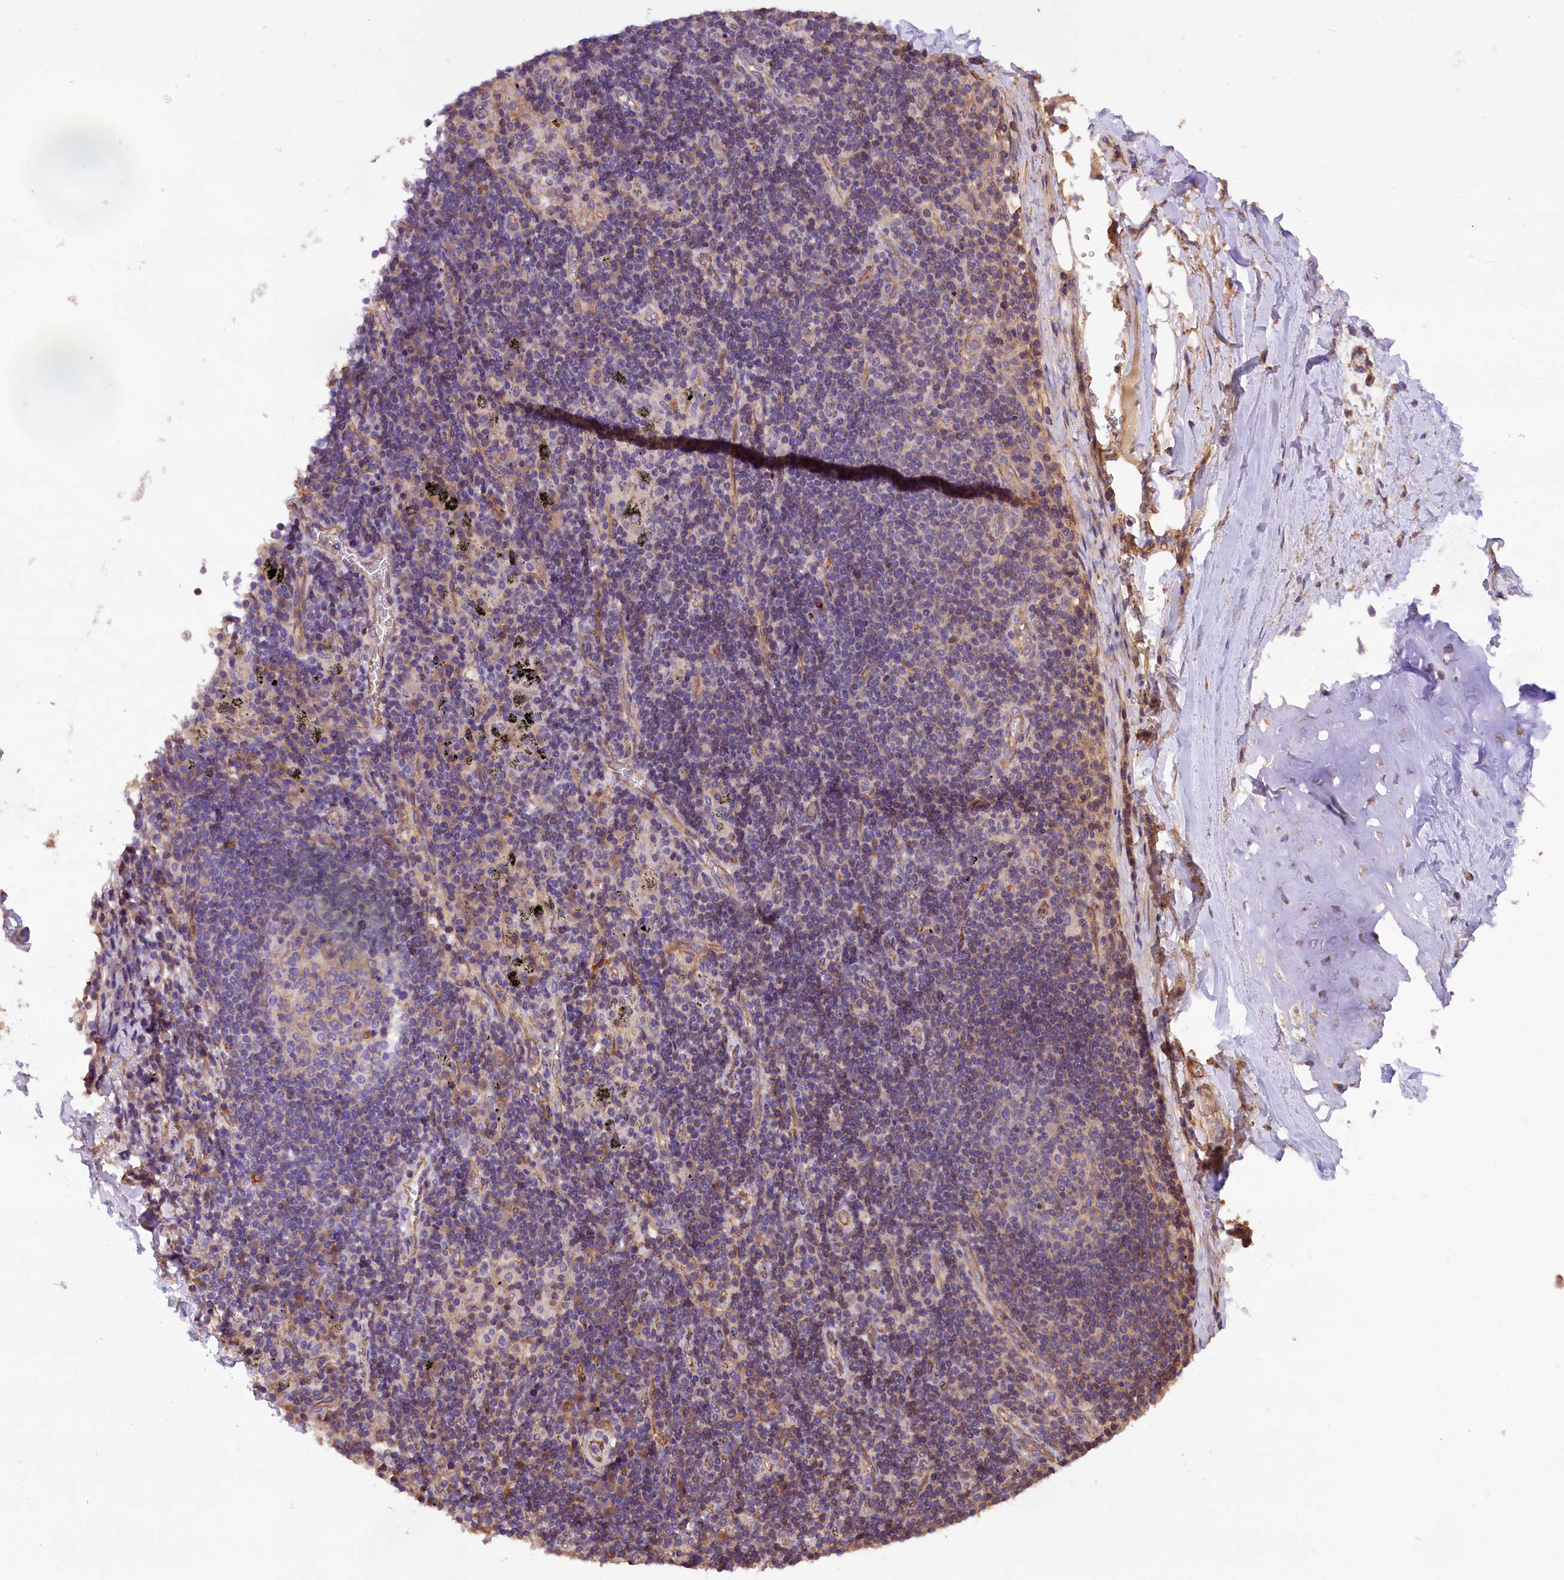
{"staining": {"intensity": "weak", "quantity": ">75%", "location": "cytoplasmic/membranous"}, "tissue": "adipose tissue", "cell_type": "Adipocytes", "image_type": "normal", "snomed": [{"axis": "morphology", "description": "Normal tissue, NOS"}, {"axis": "topography", "description": "Lymph node"}, {"axis": "topography", "description": "Cartilage tissue"}, {"axis": "topography", "description": "Bronchus"}], "caption": "Protein expression by immunohistochemistry (IHC) demonstrates weak cytoplasmic/membranous positivity in approximately >75% of adipocytes in normal adipose tissue.", "gene": "ERMARD", "patient": {"sex": "male", "age": 63}}